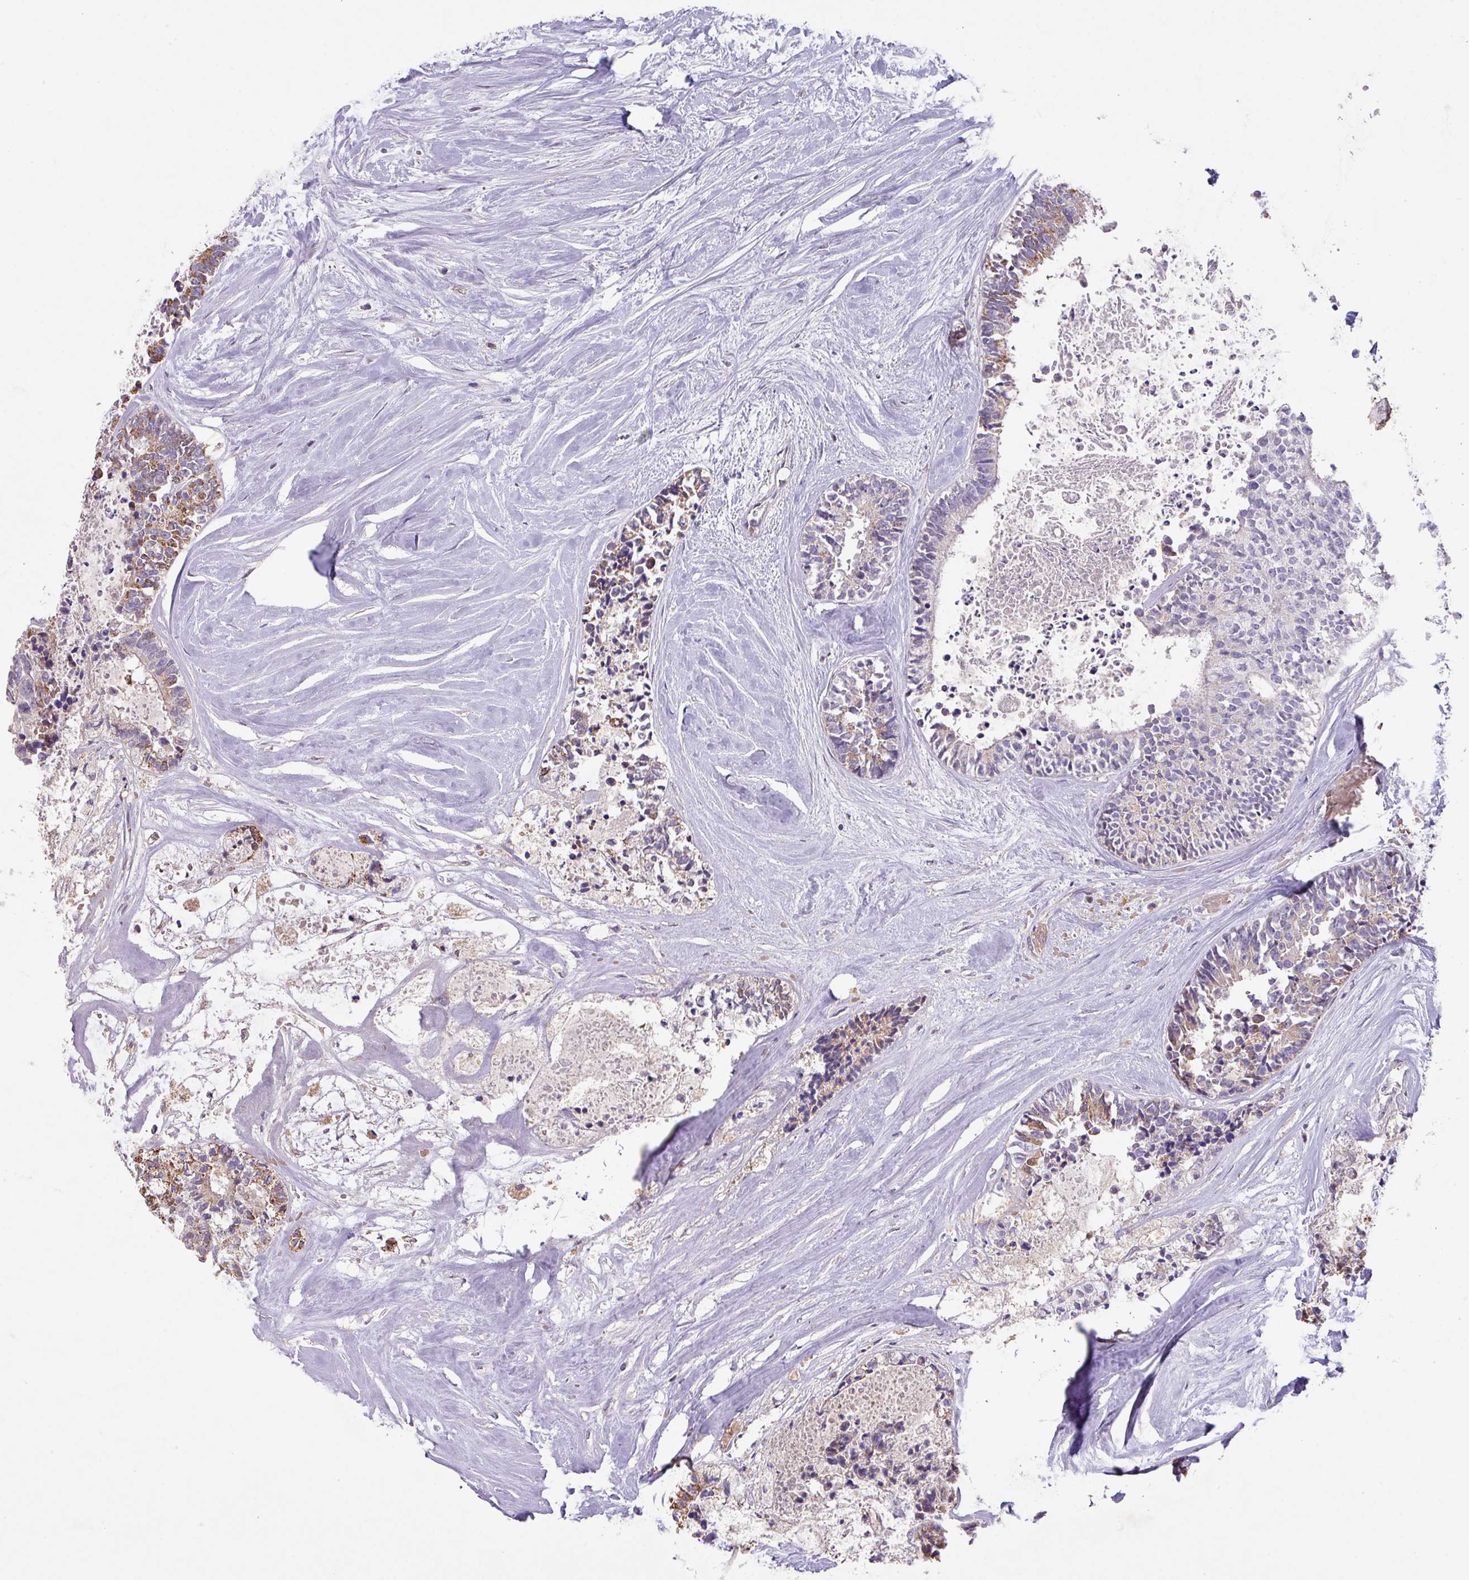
{"staining": {"intensity": "moderate", "quantity": "25%-75%", "location": "cytoplasmic/membranous"}, "tissue": "colorectal cancer", "cell_type": "Tumor cells", "image_type": "cancer", "snomed": [{"axis": "morphology", "description": "Adenocarcinoma, NOS"}, {"axis": "topography", "description": "Colon"}, {"axis": "topography", "description": "Rectum"}], "caption": "This is an image of immunohistochemistry staining of colorectal cancer, which shows moderate positivity in the cytoplasmic/membranous of tumor cells.", "gene": "PRADC1", "patient": {"sex": "male", "age": 57}}